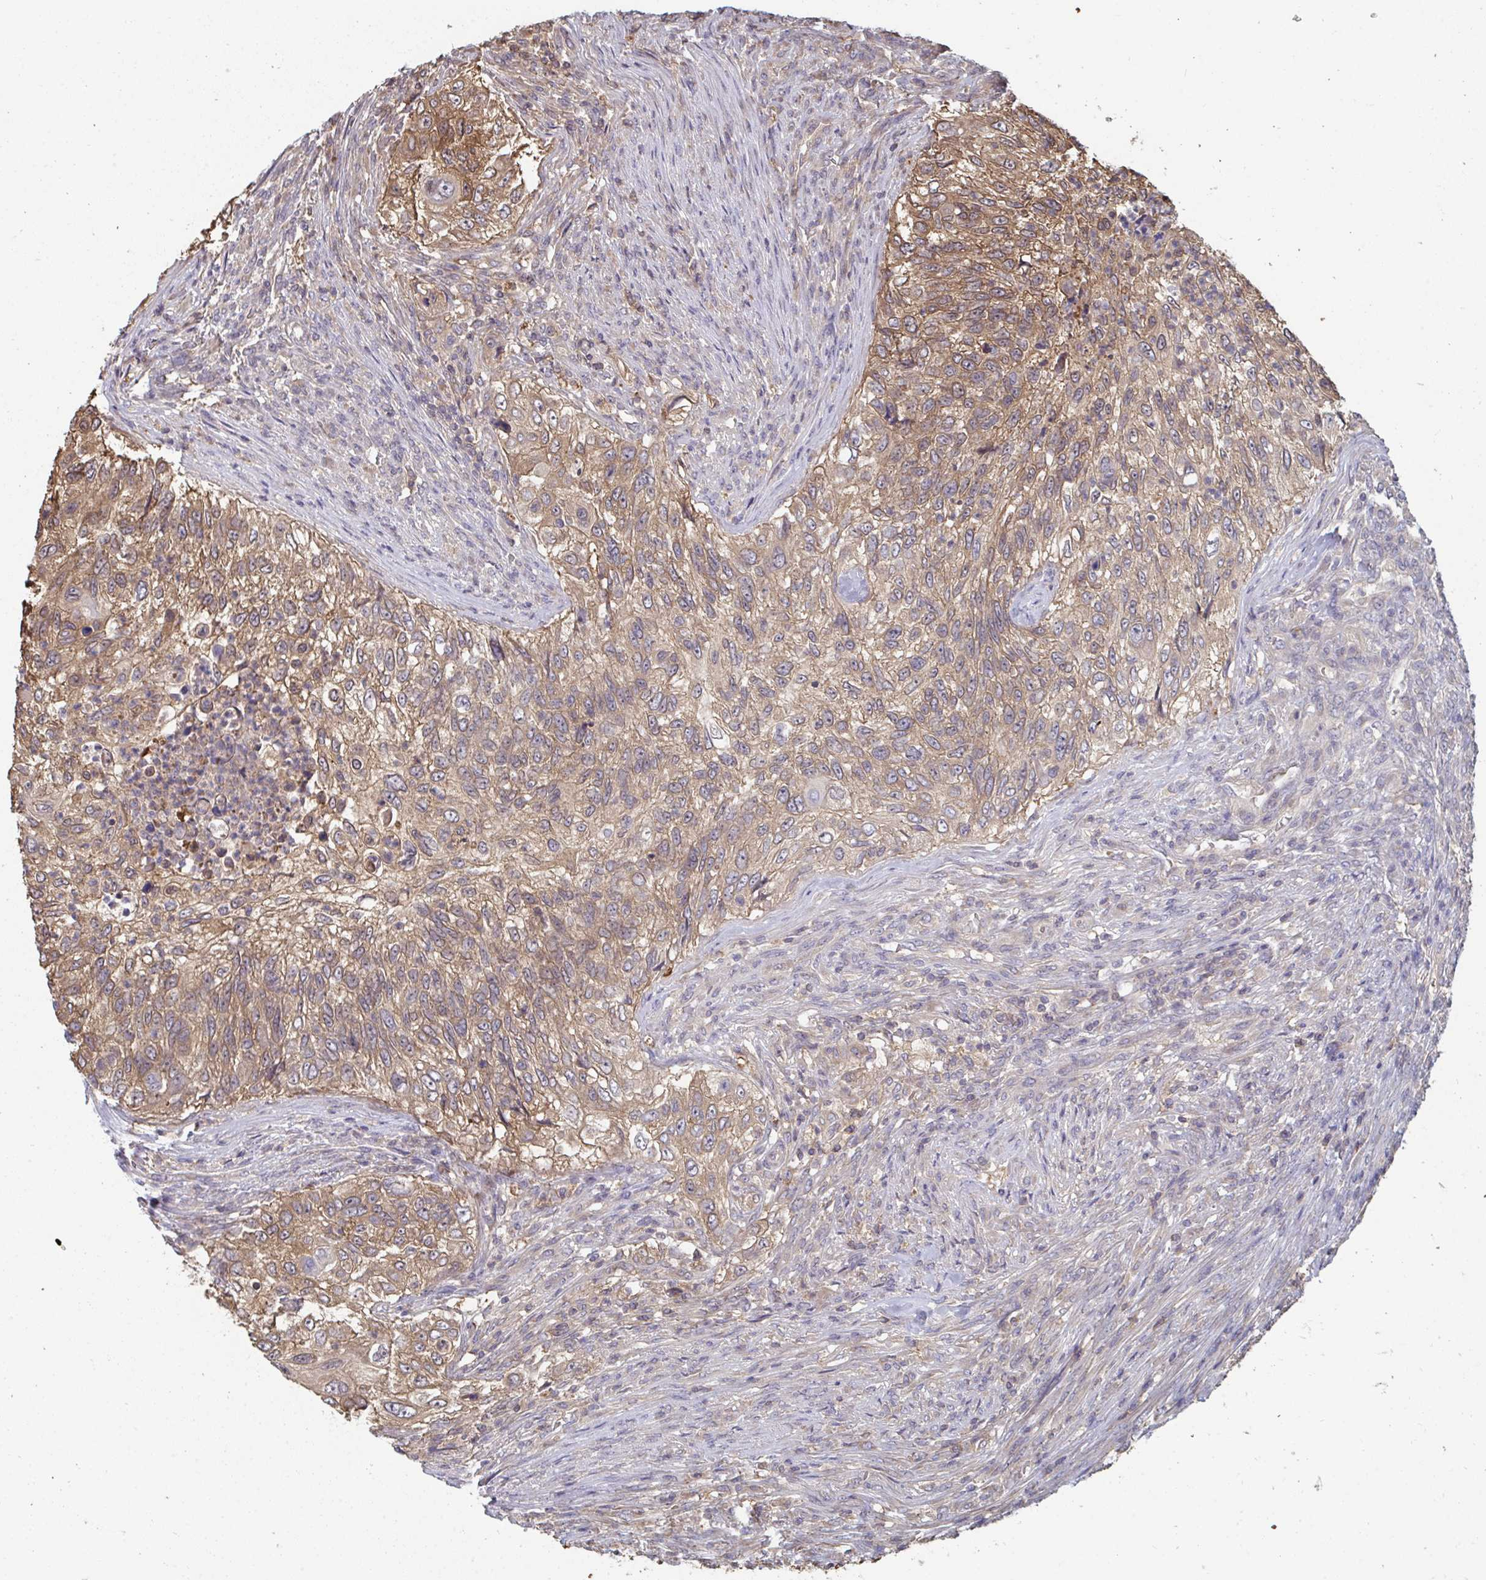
{"staining": {"intensity": "moderate", "quantity": ">75%", "location": "cytoplasmic/membranous"}, "tissue": "urothelial cancer", "cell_type": "Tumor cells", "image_type": "cancer", "snomed": [{"axis": "morphology", "description": "Urothelial carcinoma, High grade"}, {"axis": "topography", "description": "Urinary bladder"}], "caption": "An IHC image of neoplastic tissue is shown. Protein staining in brown shows moderate cytoplasmic/membranous positivity in high-grade urothelial carcinoma within tumor cells.", "gene": "TTC9C", "patient": {"sex": "female", "age": 60}}